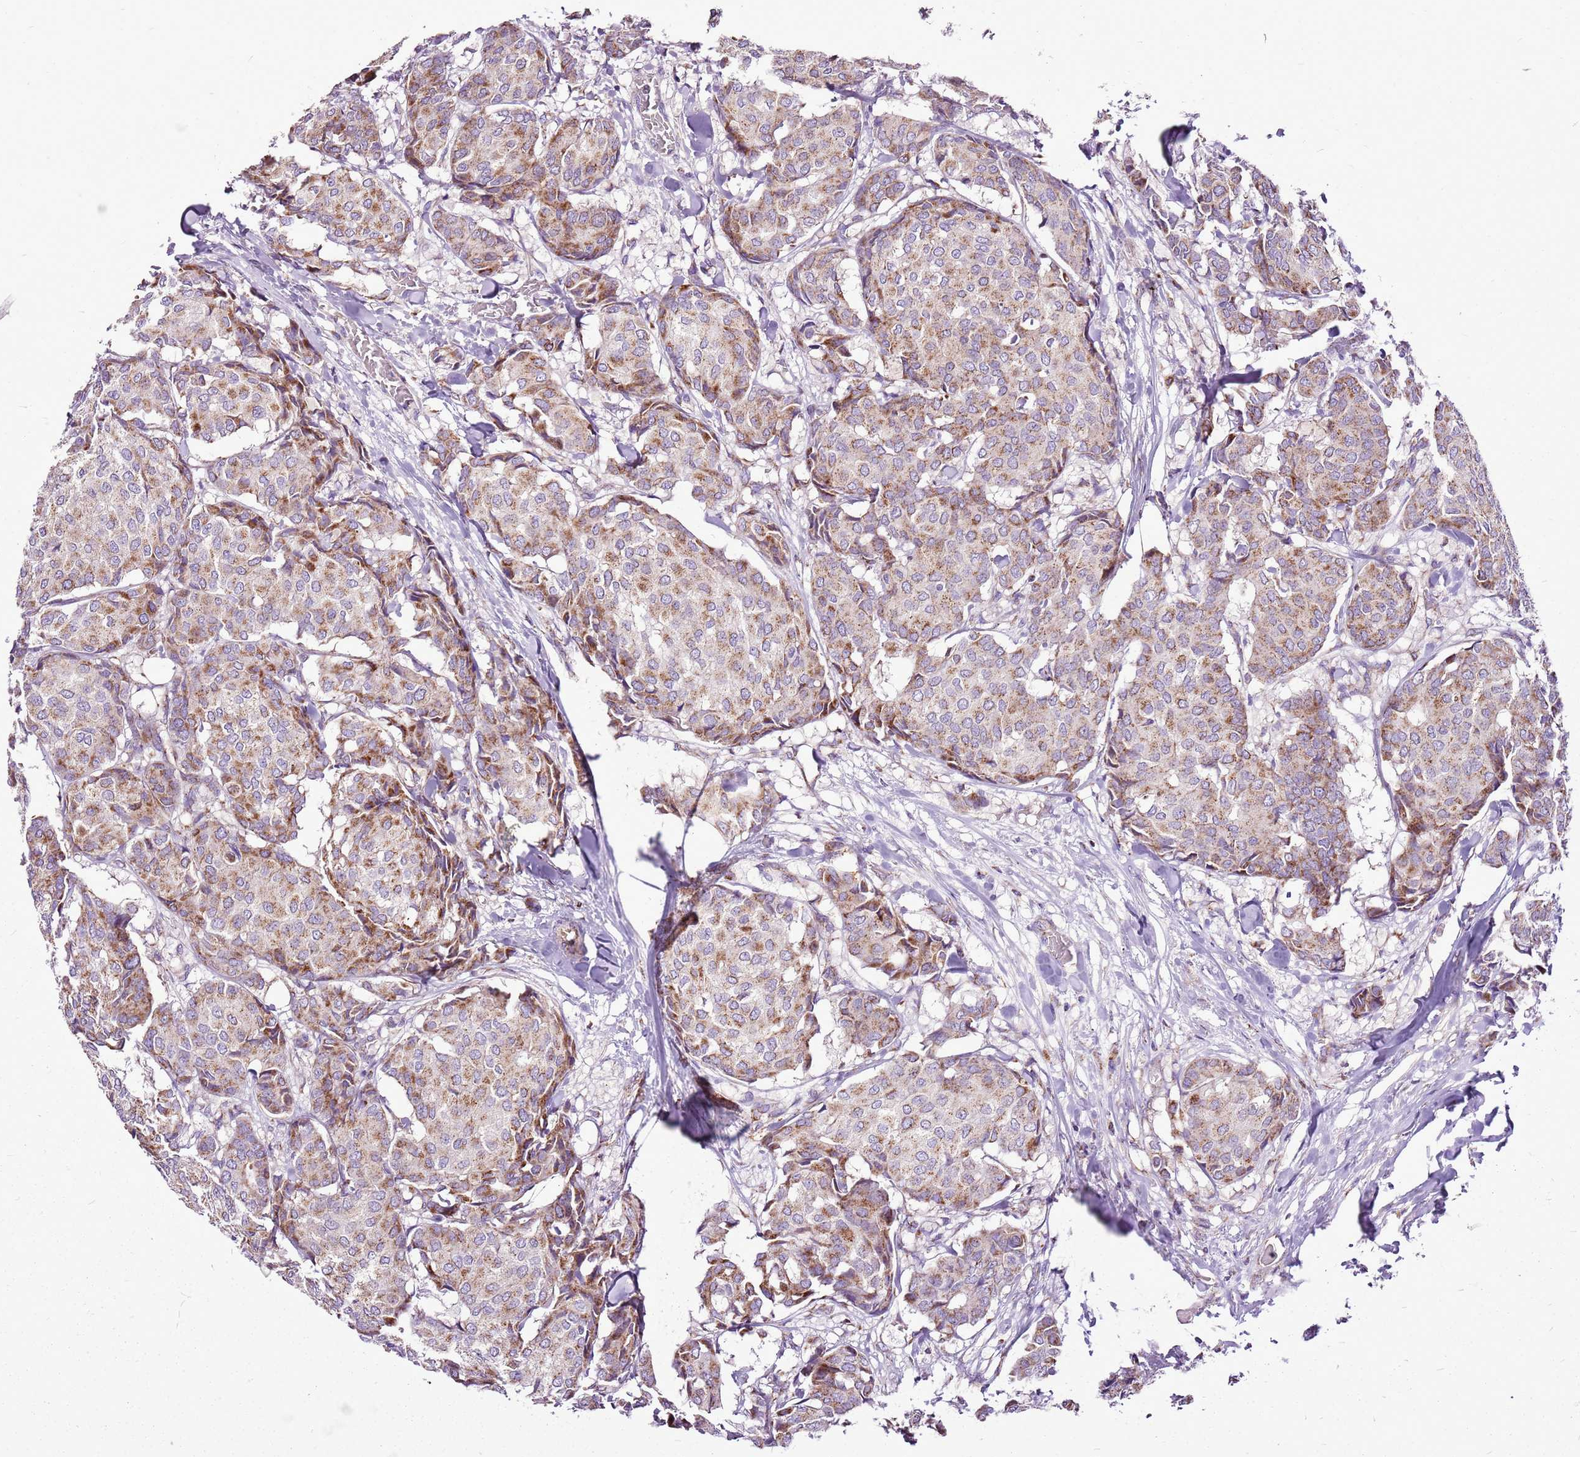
{"staining": {"intensity": "moderate", "quantity": ">75%", "location": "cytoplasmic/membranous"}, "tissue": "breast cancer", "cell_type": "Tumor cells", "image_type": "cancer", "snomed": [{"axis": "morphology", "description": "Duct carcinoma"}, {"axis": "topography", "description": "Breast"}], "caption": "Moderate cytoplasmic/membranous protein positivity is present in approximately >75% of tumor cells in breast cancer.", "gene": "GCDH", "patient": {"sex": "female", "age": 75}}